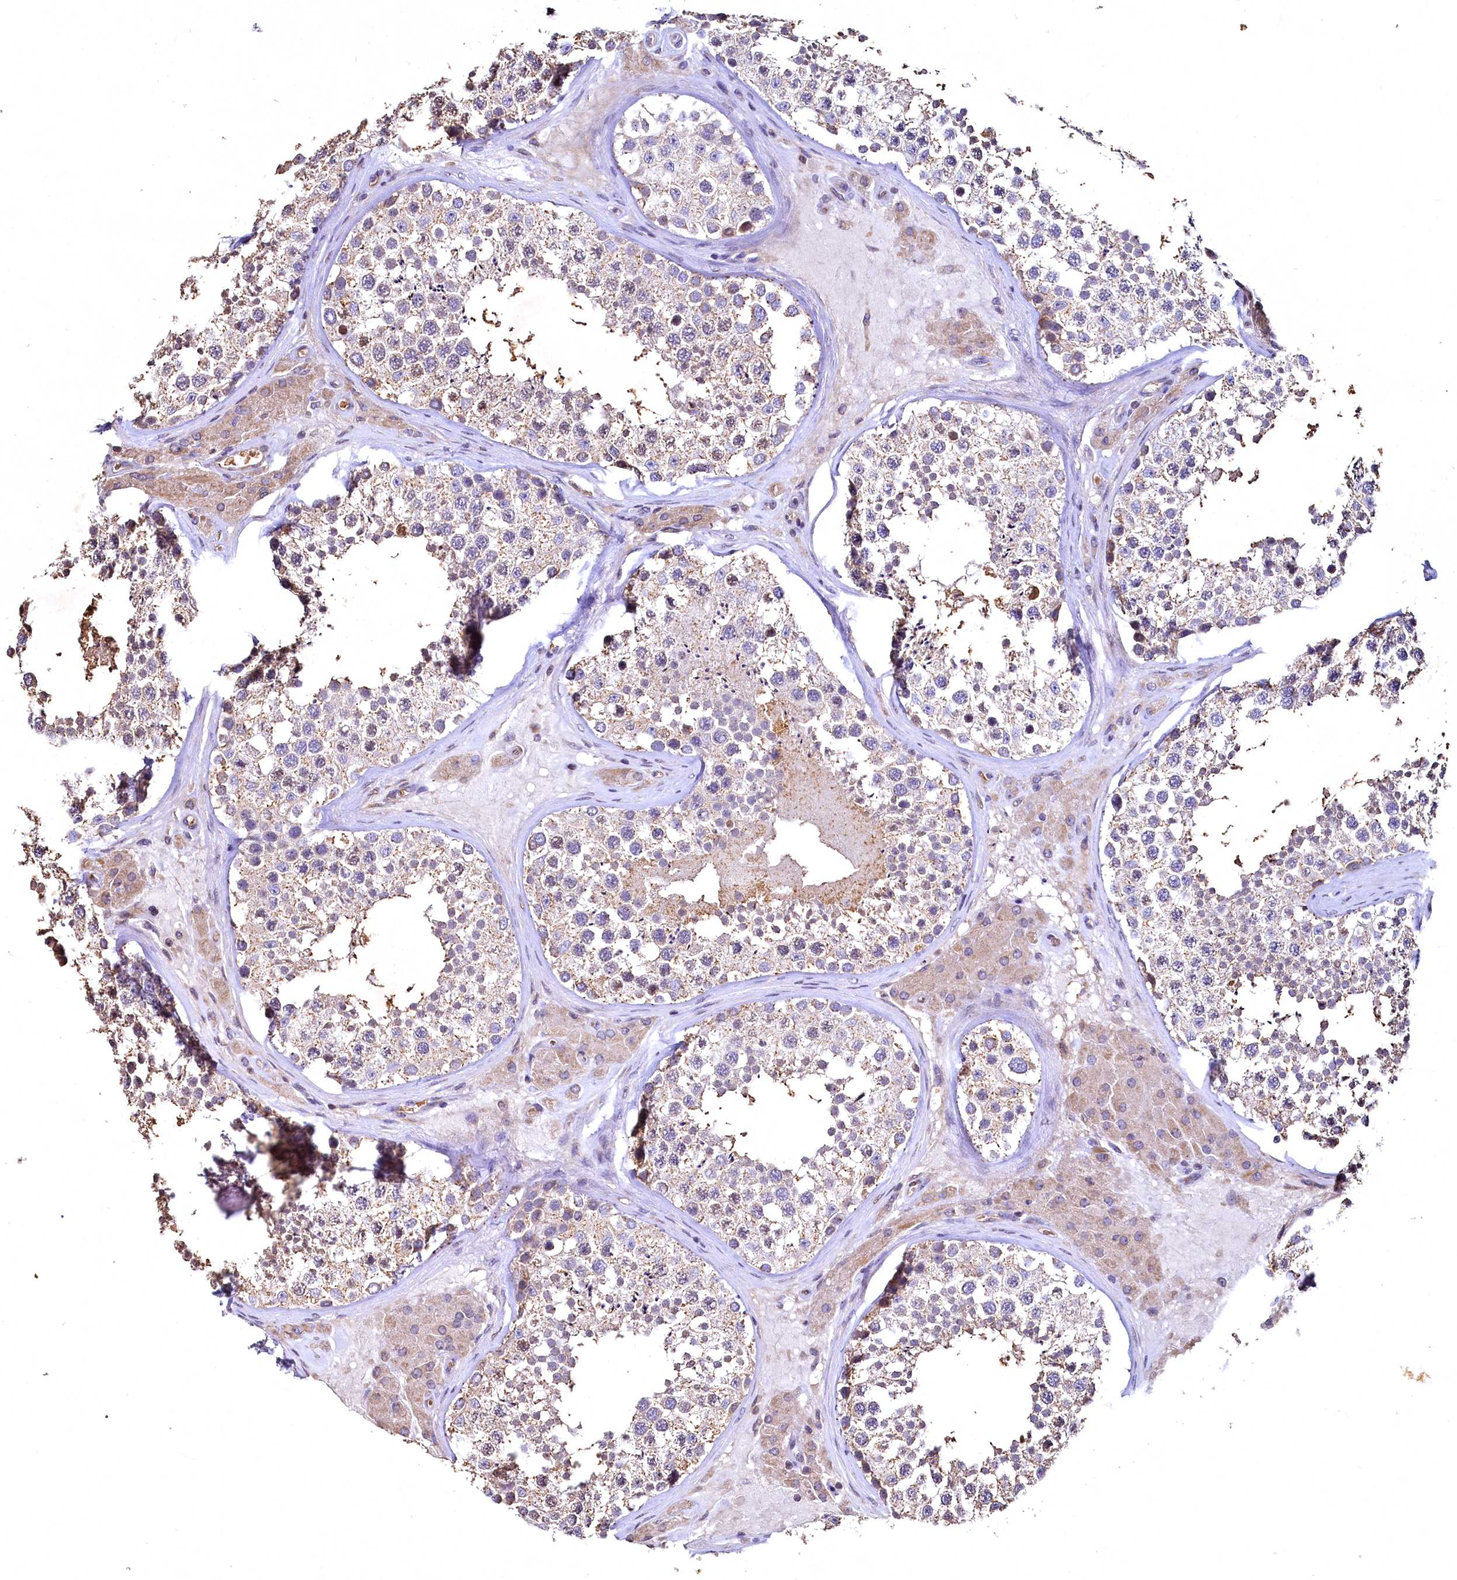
{"staining": {"intensity": "moderate", "quantity": ">75%", "location": "cytoplasmic/membranous"}, "tissue": "testis", "cell_type": "Cells in seminiferous ducts", "image_type": "normal", "snomed": [{"axis": "morphology", "description": "Normal tissue, NOS"}, {"axis": "topography", "description": "Testis"}], "caption": "Normal testis demonstrates moderate cytoplasmic/membranous staining in about >75% of cells in seminiferous ducts, visualized by immunohistochemistry. The protein of interest is stained brown, and the nuclei are stained in blue (DAB IHC with brightfield microscopy, high magnification).", "gene": "SPTA1", "patient": {"sex": "male", "age": 46}}